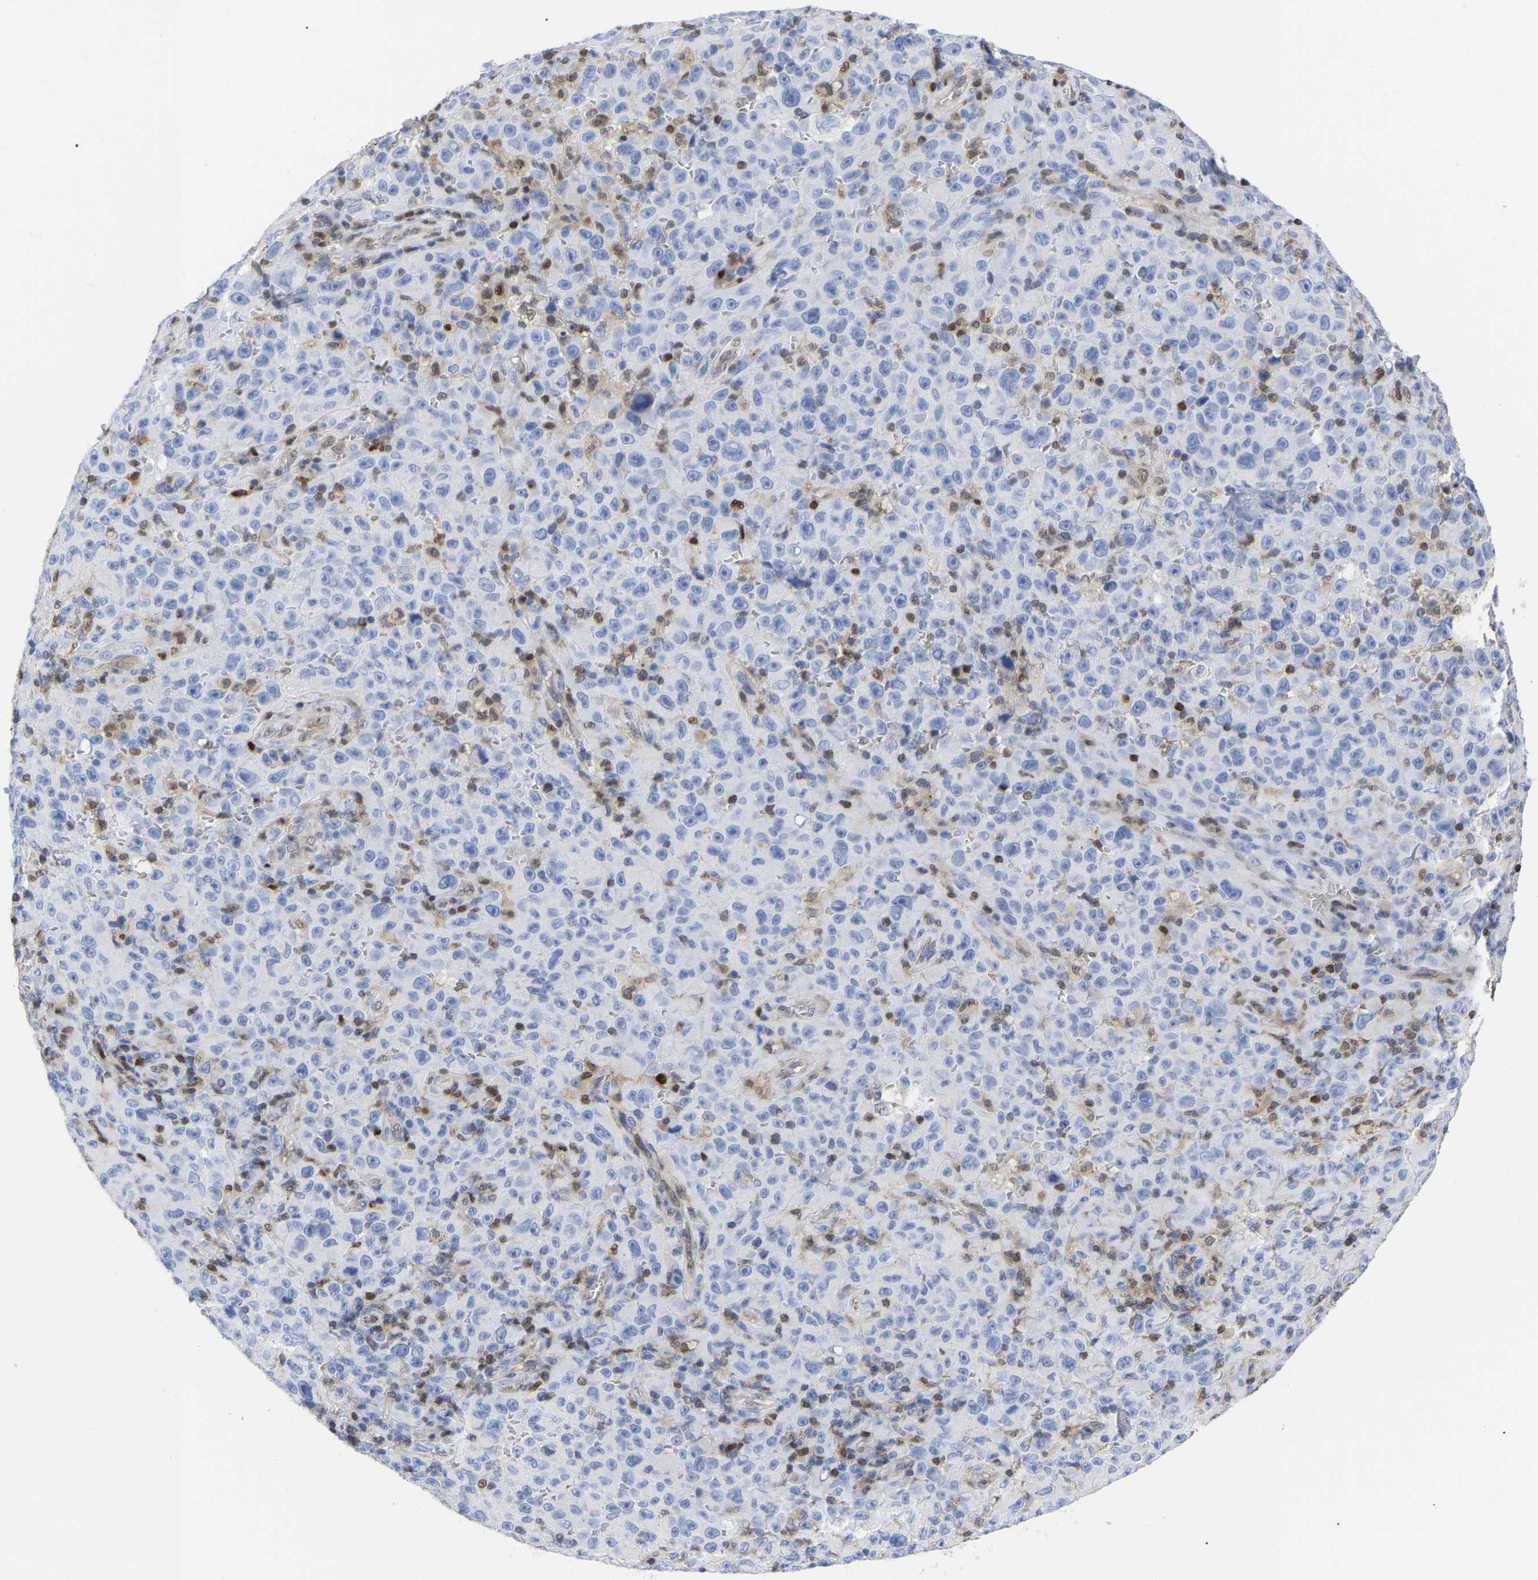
{"staining": {"intensity": "negative", "quantity": "none", "location": "none"}, "tissue": "melanoma", "cell_type": "Tumor cells", "image_type": "cancer", "snomed": [{"axis": "morphology", "description": "Malignant melanoma, NOS"}, {"axis": "topography", "description": "Skin"}], "caption": "Immunohistochemical staining of malignant melanoma exhibits no significant positivity in tumor cells.", "gene": "GIMAP4", "patient": {"sex": "female", "age": 82}}